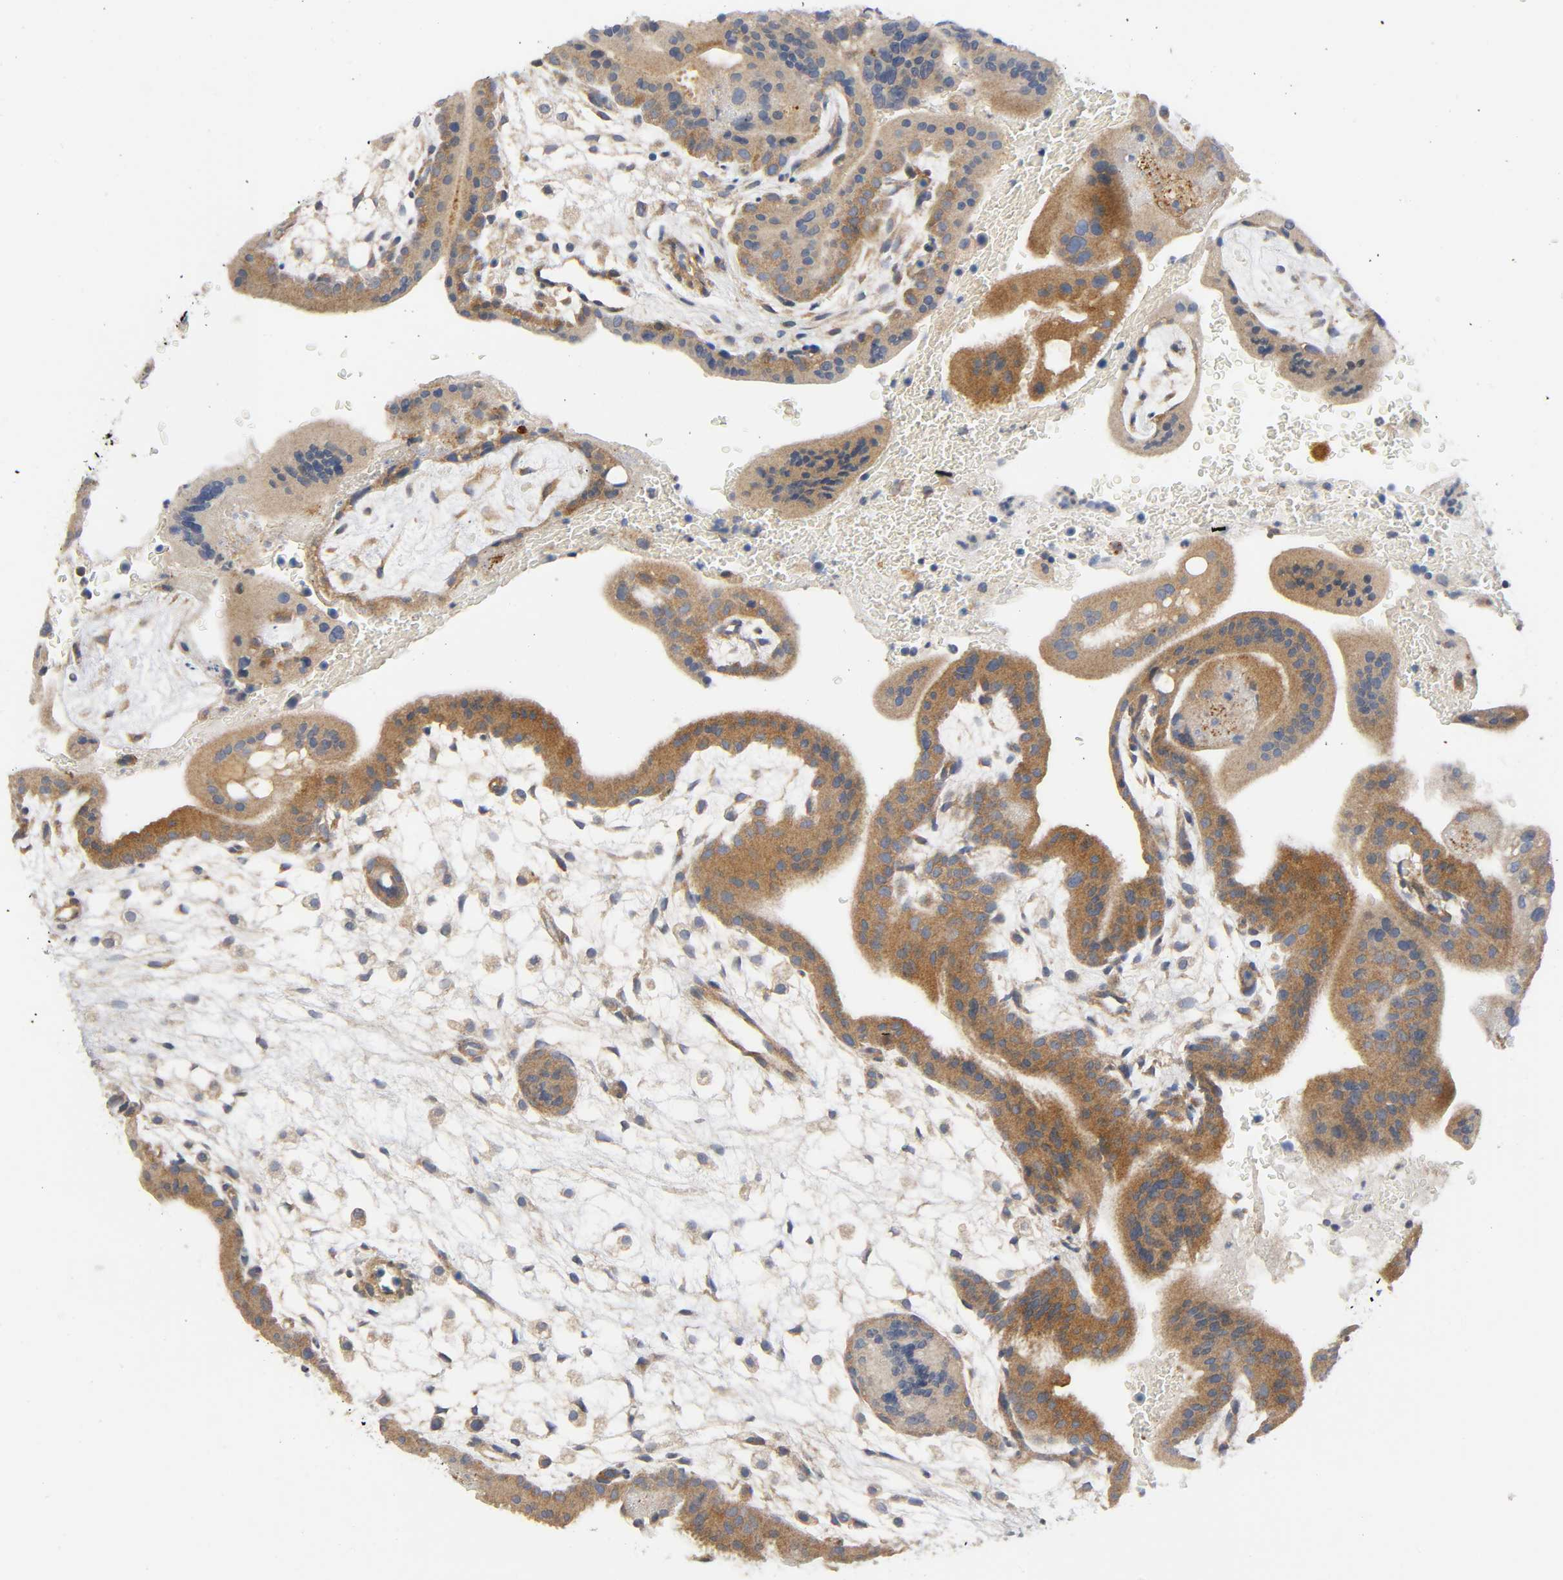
{"staining": {"intensity": "moderate", "quantity": ">75%", "location": "cytoplasmic/membranous"}, "tissue": "placenta", "cell_type": "Trophoblastic cells", "image_type": "normal", "snomed": [{"axis": "morphology", "description": "Normal tissue, NOS"}, {"axis": "topography", "description": "Placenta"}], "caption": "Immunohistochemical staining of unremarkable human placenta exhibits medium levels of moderate cytoplasmic/membranous staining in about >75% of trophoblastic cells. The staining is performed using DAB (3,3'-diaminobenzidine) brown chromogen to label protein expression. The nuclei are counter-stained blue using hematoxylin.", "gene": "HDAC6", "patient": {"sex": "female", "age": 35}}